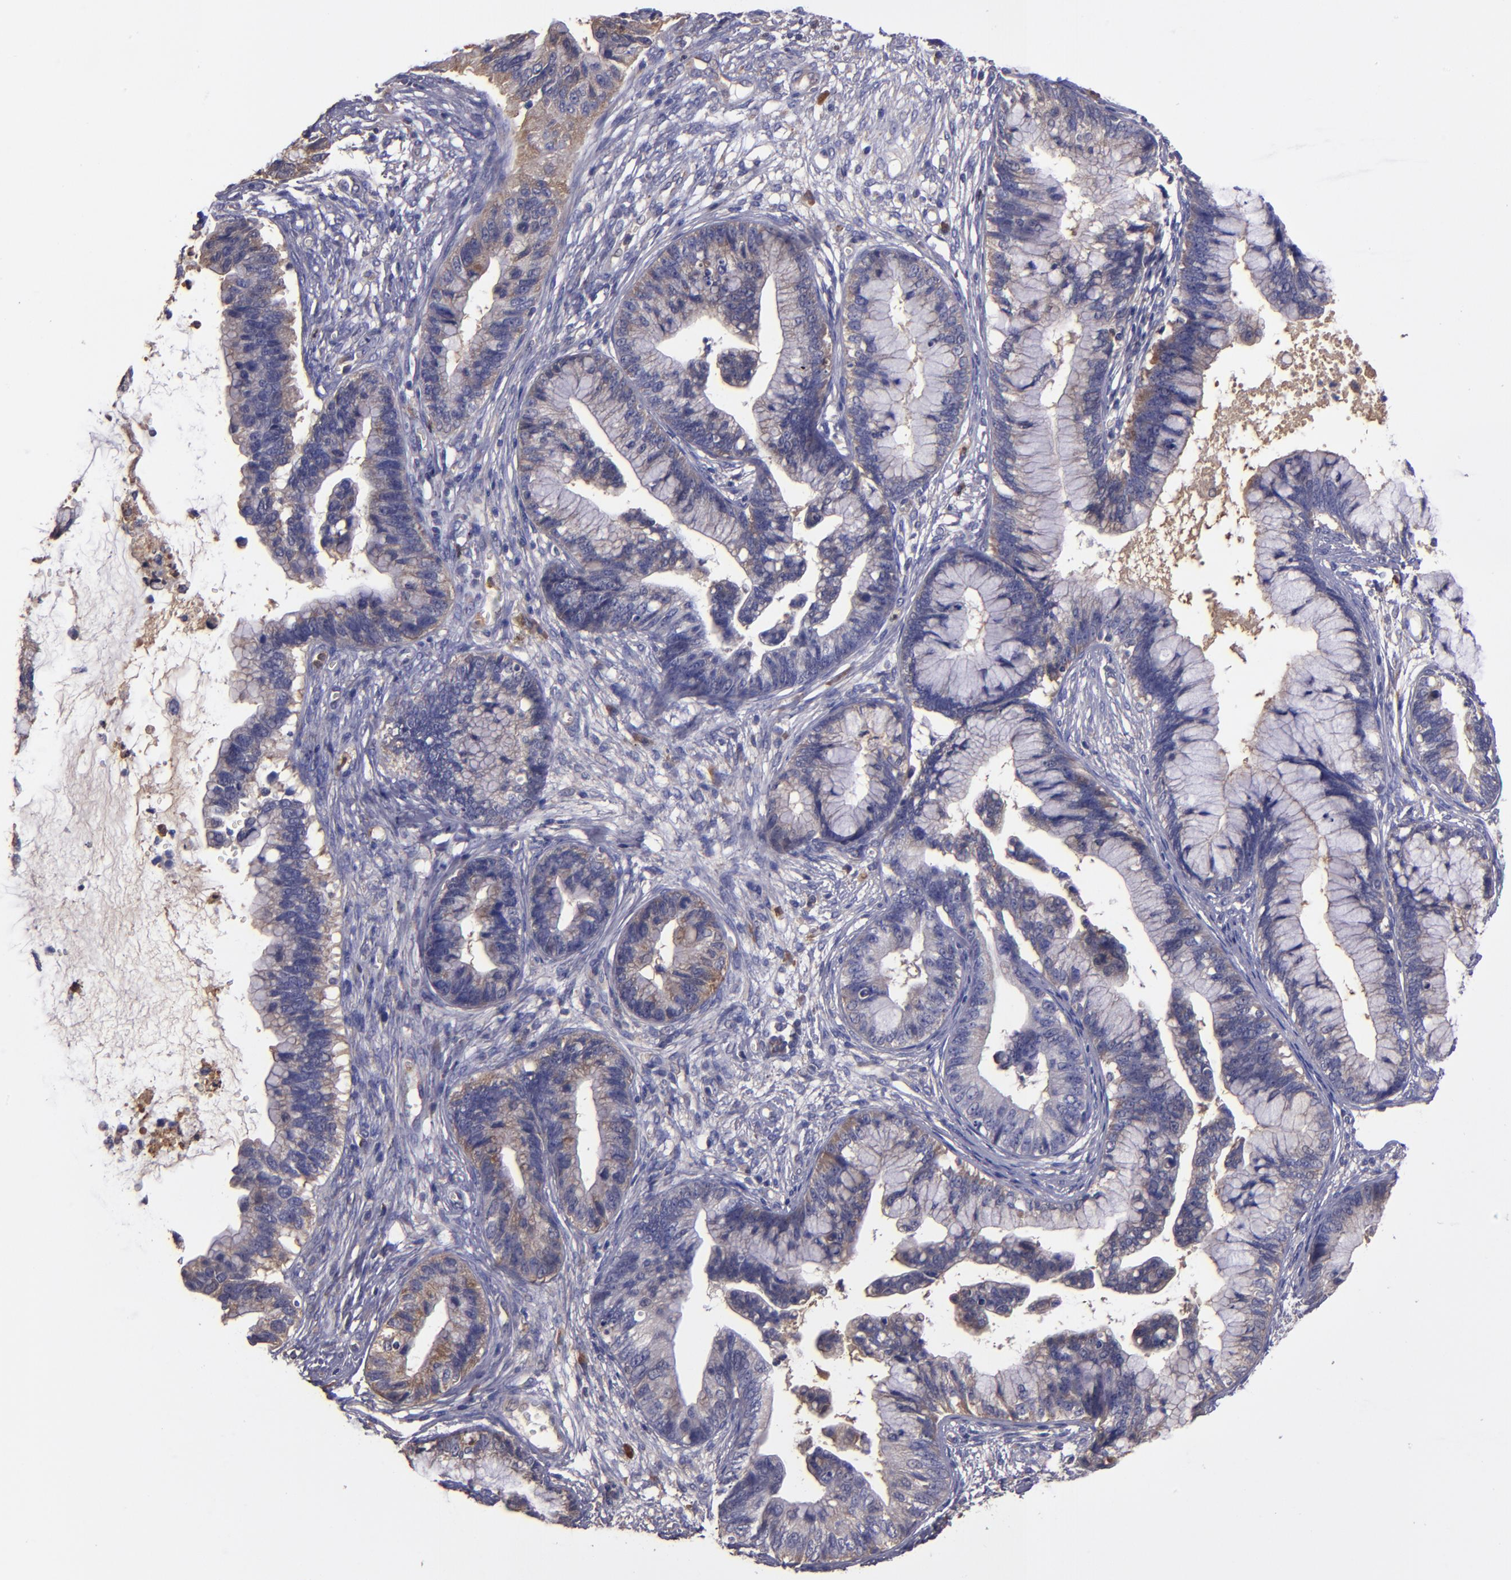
{"staining": {"intensity": "moderate", "quantity": "25%-75%", "location": "cytoplasmic/membranous"}, "tissue": "cervical cancer", "cell_type": "Tumor cells", "image_type": "cancer", "snomed": [{"axis": "morphology", "description": "Adenocarcinoma, NOS"}, {"axis": "topography", "description": "Cervix"}], "caption": "Immunohistochemical staining of adenocarcinoma (cervical) shows moderate cytoplasmic/membranous protein staining in approximately 25%-75% of tumor cells.", "gene": "CARS1", "patient": {"sex": "female", "age": 44}}